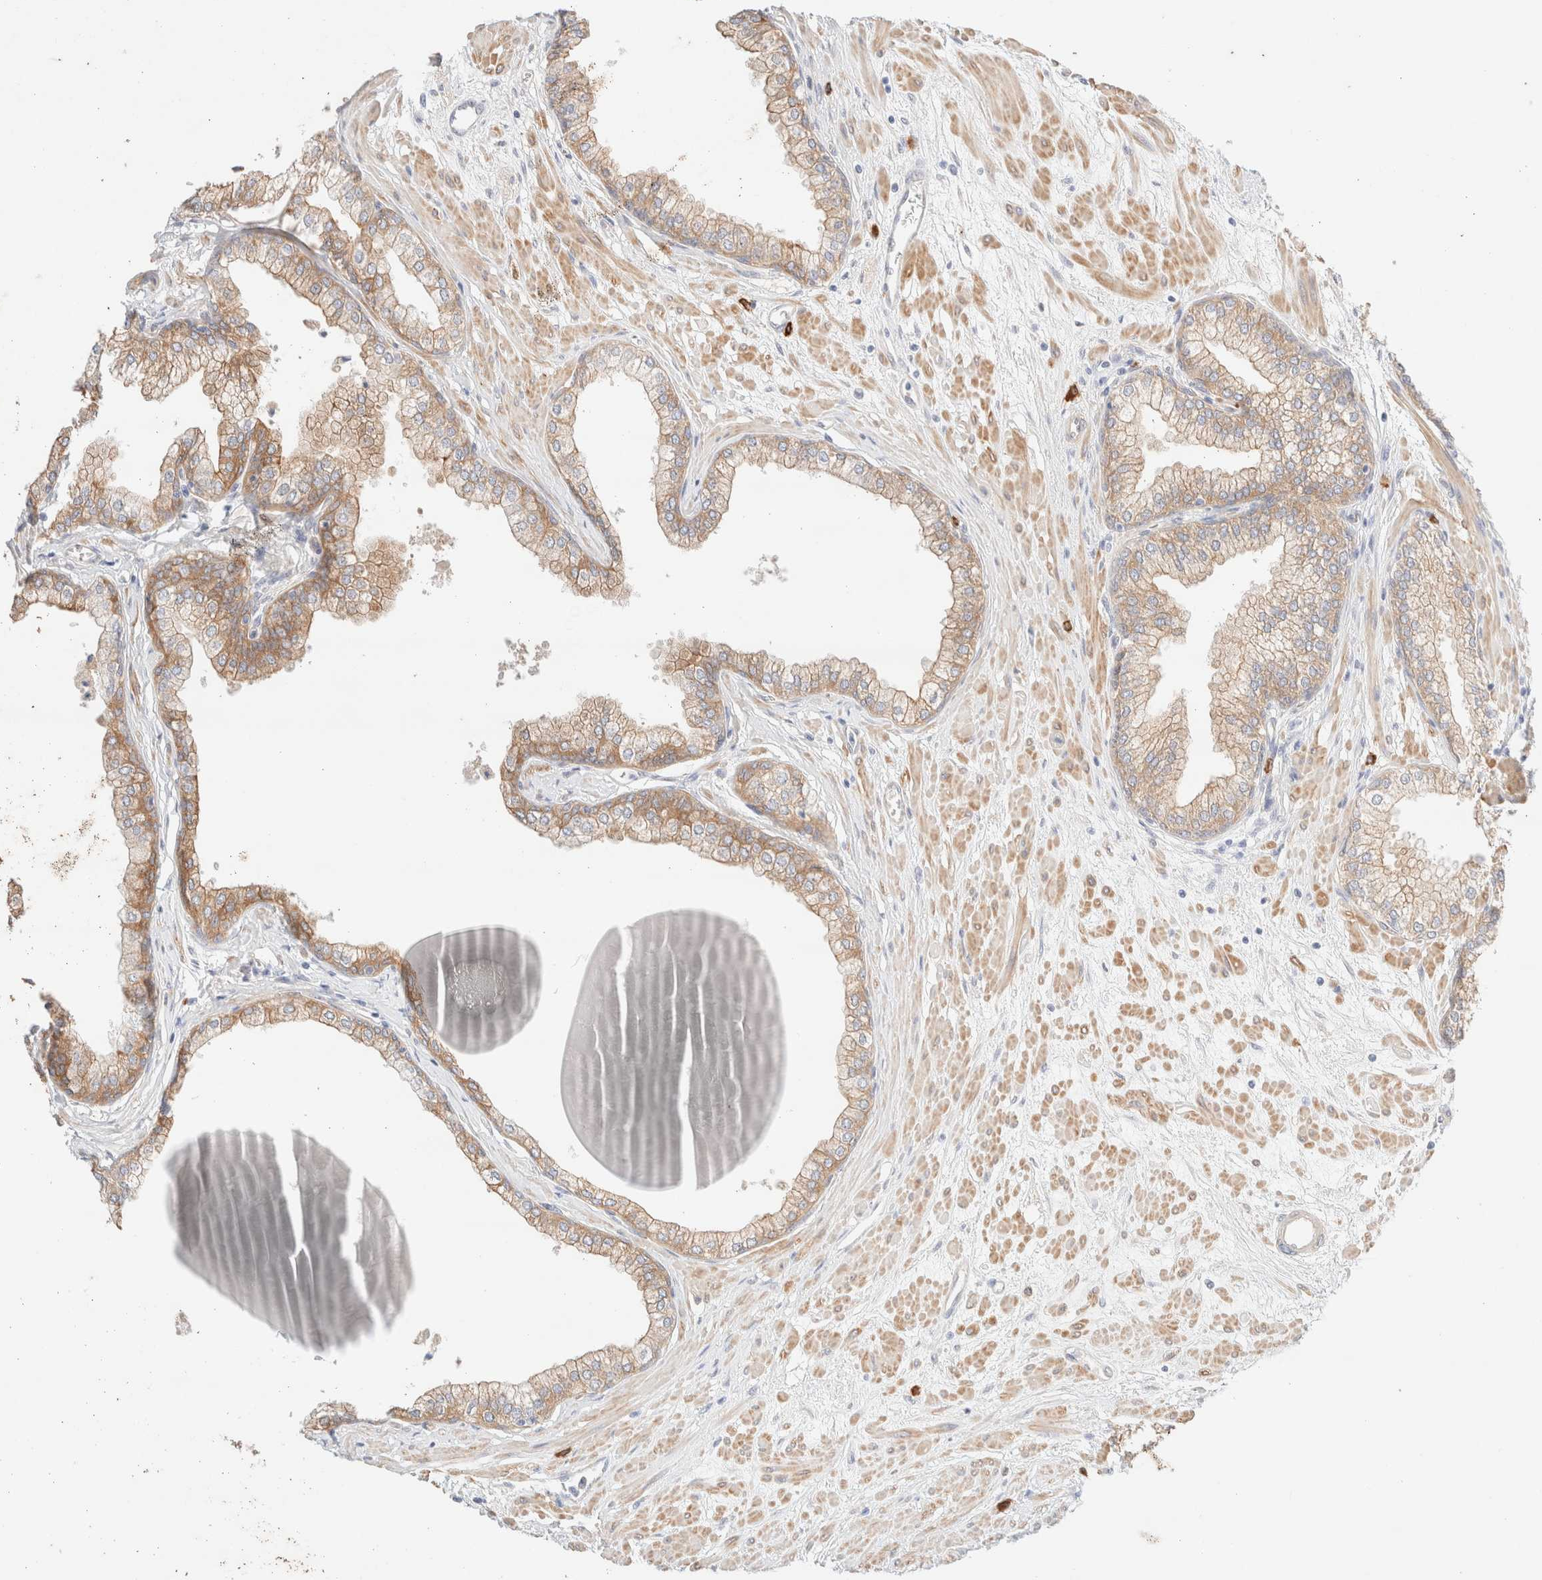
{"staining": {"intensity": "moderate", "quantity": ">75%", "location": "cytoplasmic/membranous"}, "tissue": "prostate", "cell_type": "Glandular cells", "image_type": "normal", "snomed": [{"axis": "morphology", "description": "Normal tissue, NOS"}, {"axis": "morphology", "description": "Urothelial carcinoma, Low grade"}, {"axis": "topography", "description": "Urinary bladder"}, {"axis": "topography", "description": "Prostate"}], "caption": "A high-resolution micrograph shows IHC staining of normal prostate, which displays moderate cytoplasmic/membranous positivity in approximately >75% of glandular cells.", "gene": "NIBAN2", "patient": {"sex": "male", "age": 60}}